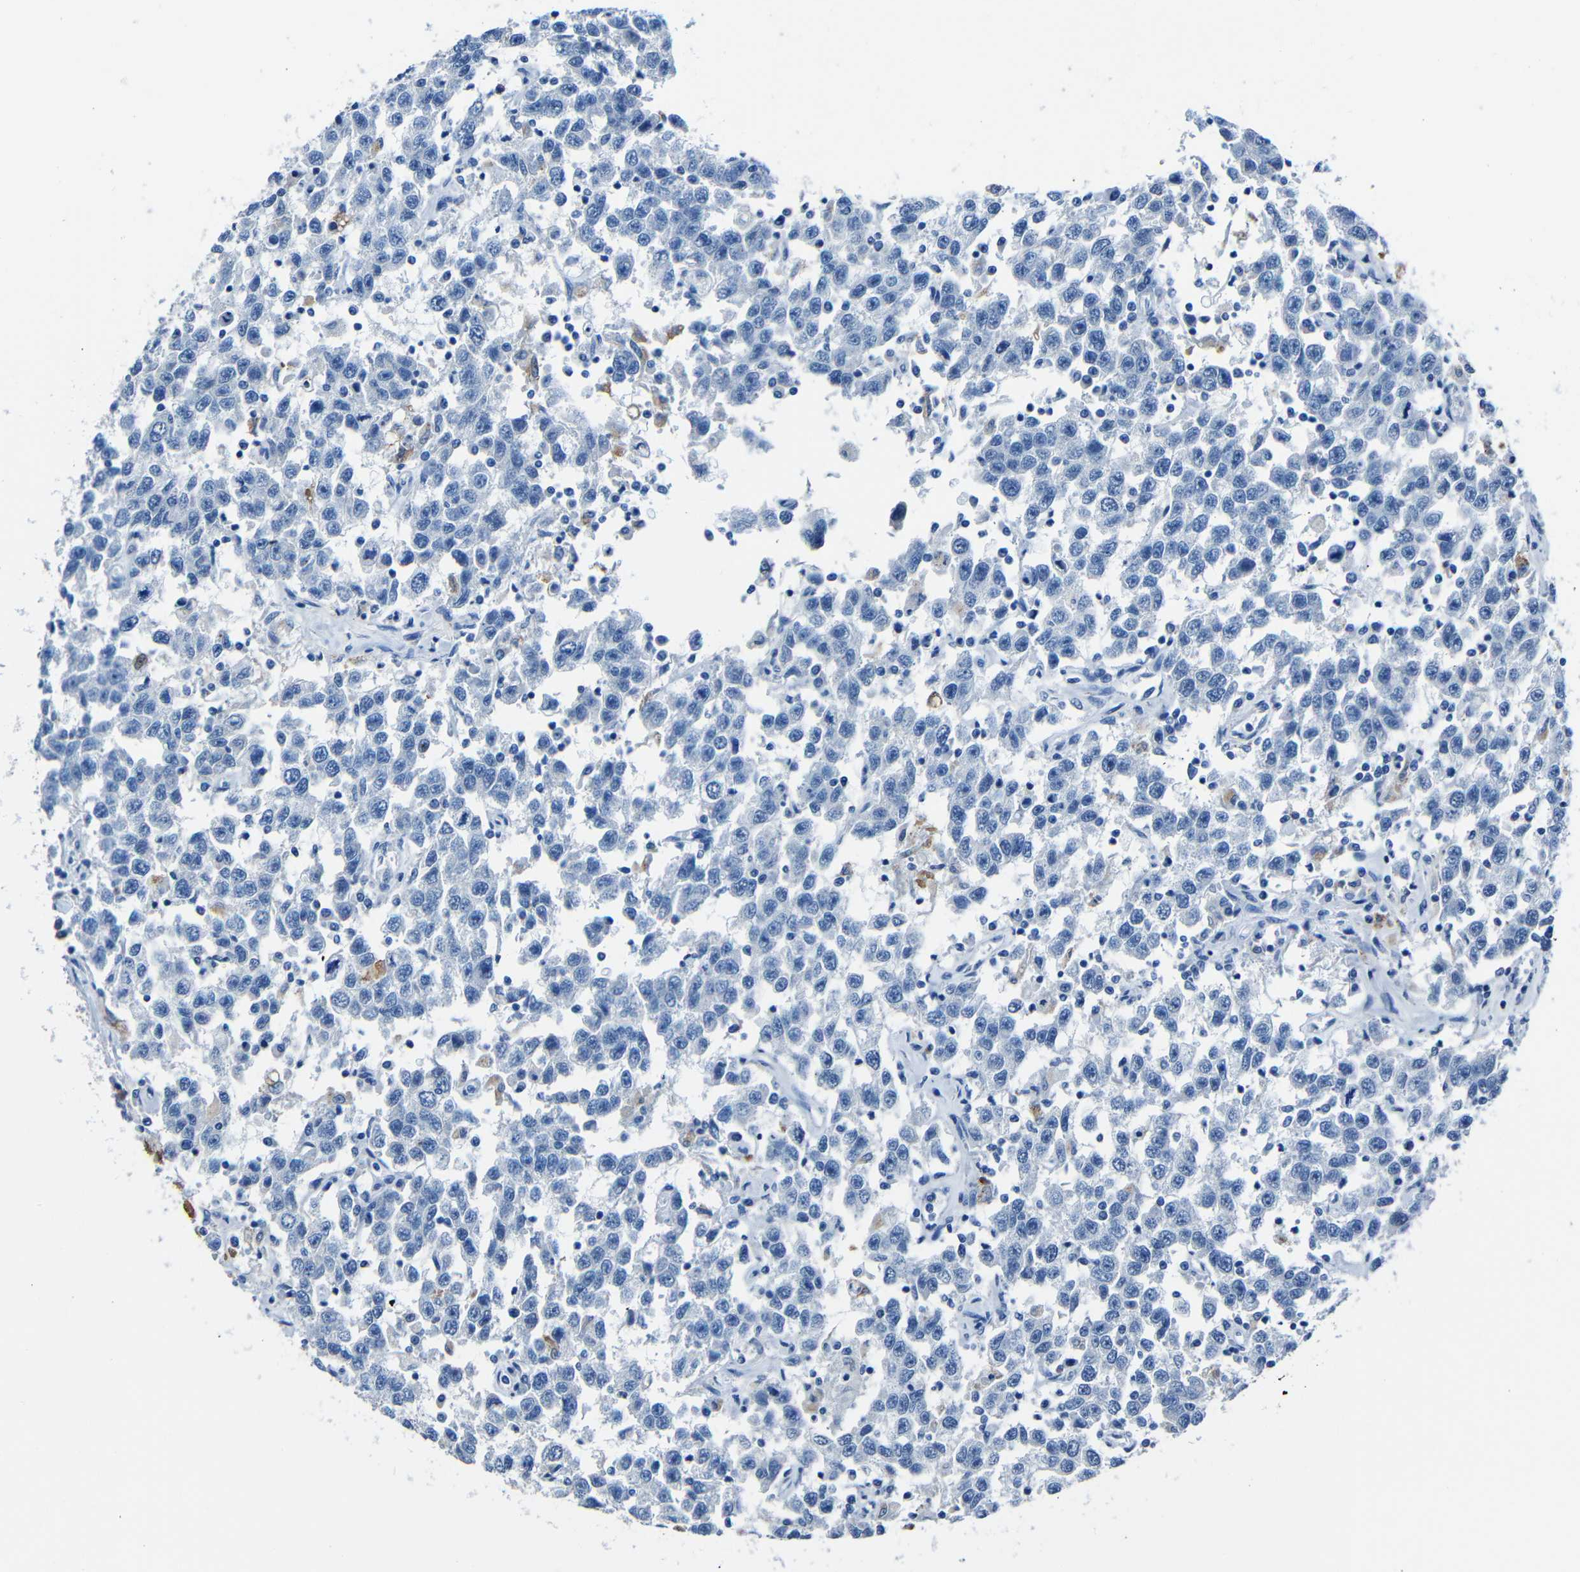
{"staining": {"intensity": "negative", "quantity": "none", "location": "none"}, "tissue": "testis cancer", "cell_type": "Tumor cells", "image_type": "cancer", "snomed": [{"axis": "morphology", "description": "Seminoma, NOS"}, {"axis": "topography", "description": "Testis"}], "caption": "There is no significant staining in tumor cells of seminoma (testis).", "gene": "CLDN11", "patient": {"sex": "male", "age": 41}}